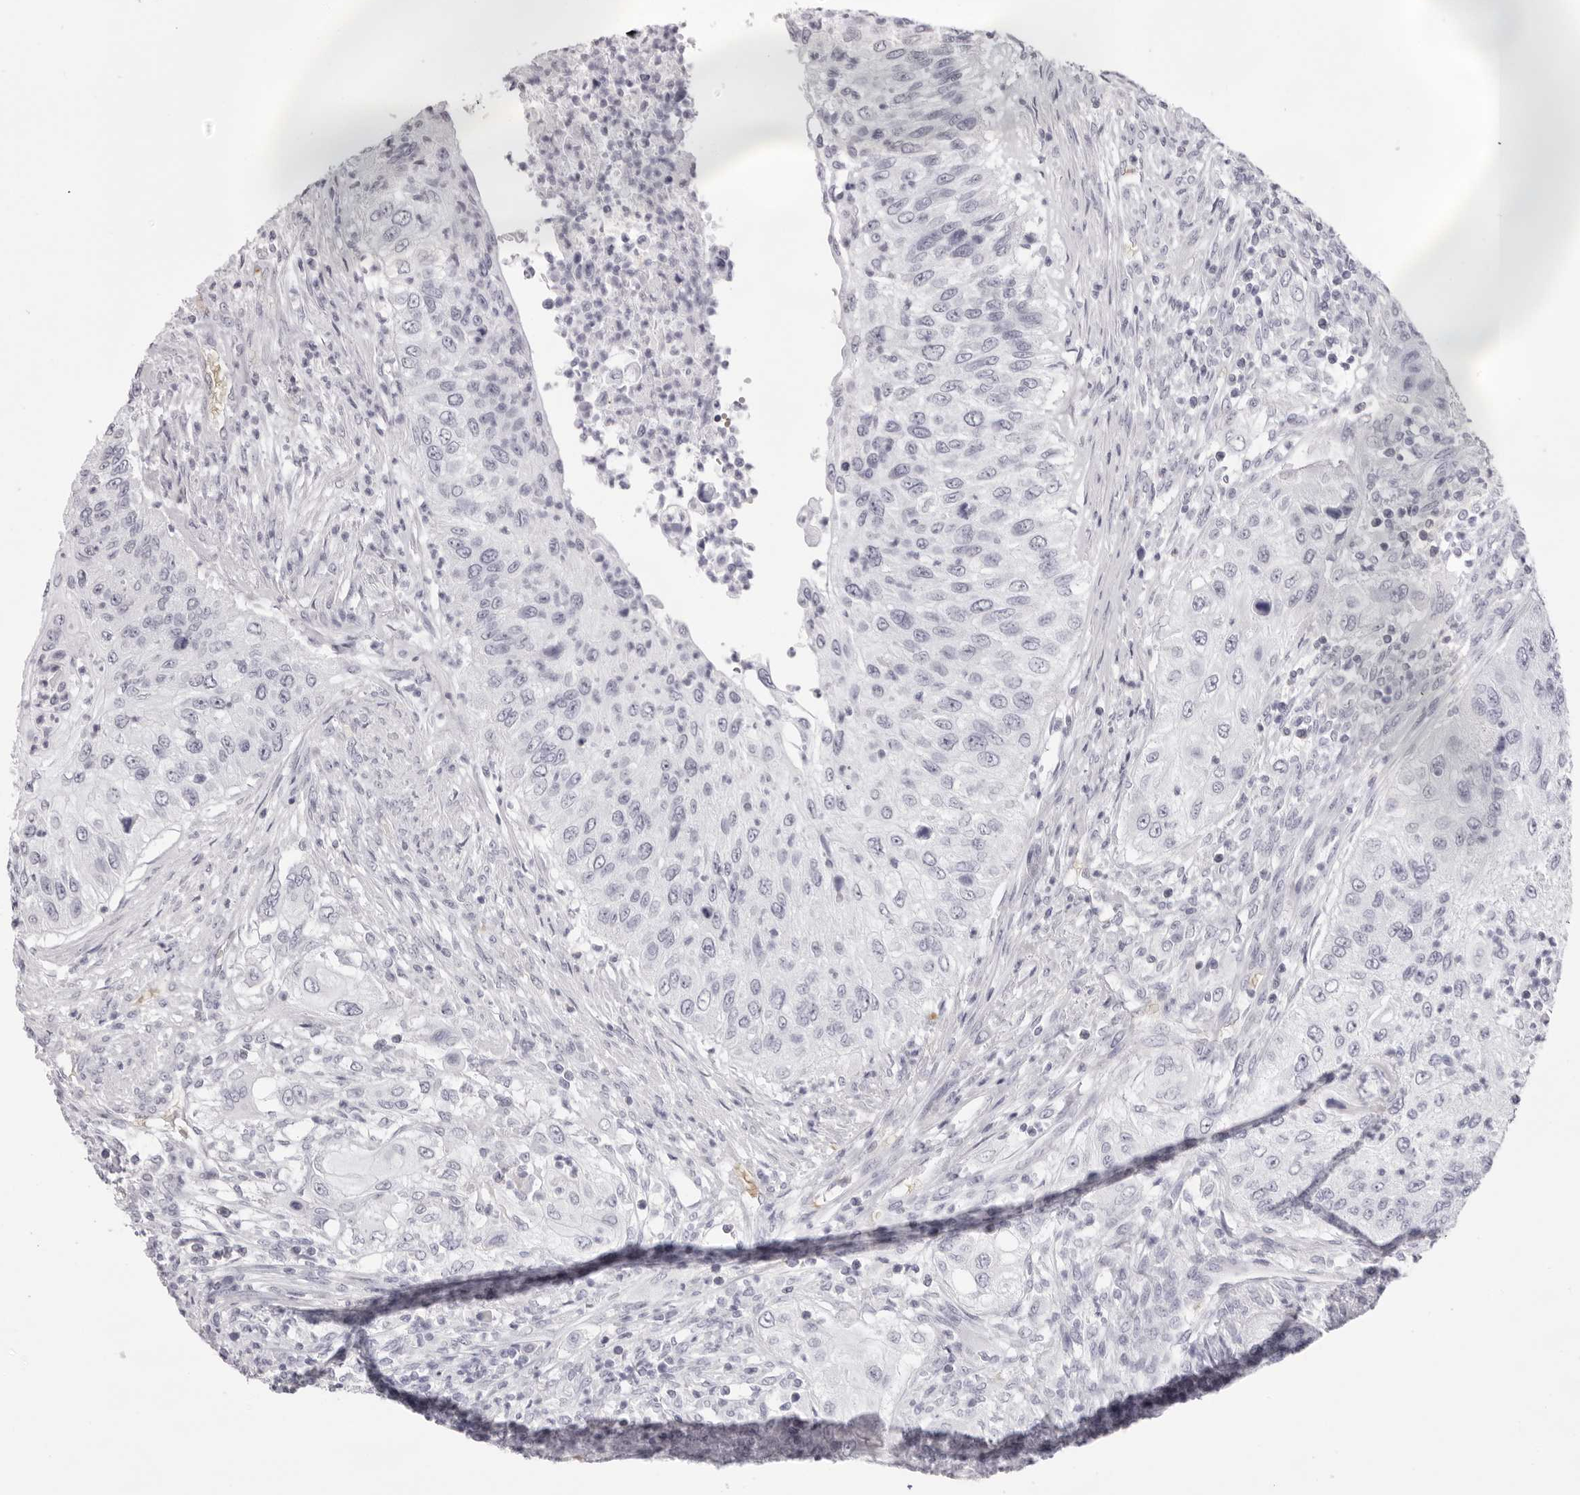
{"staining": {"intensity": "negative", "quantity": "none", "location": "none"}, "tissue": "urothelial cancer", "cell_type": "Tumor cells", "image_type": "cancer", "snomed": [{"axis": "morphology", "description": "Urothelial carcinoma, High grade"}, {"axis": "topography", "description": "Urinary bladder"}], "caption": "Tumor cells are negative for brown protein staining in urothelial cancer.", "gene": "SPTA1", "patient": {"sex": "female", "age": 60}}